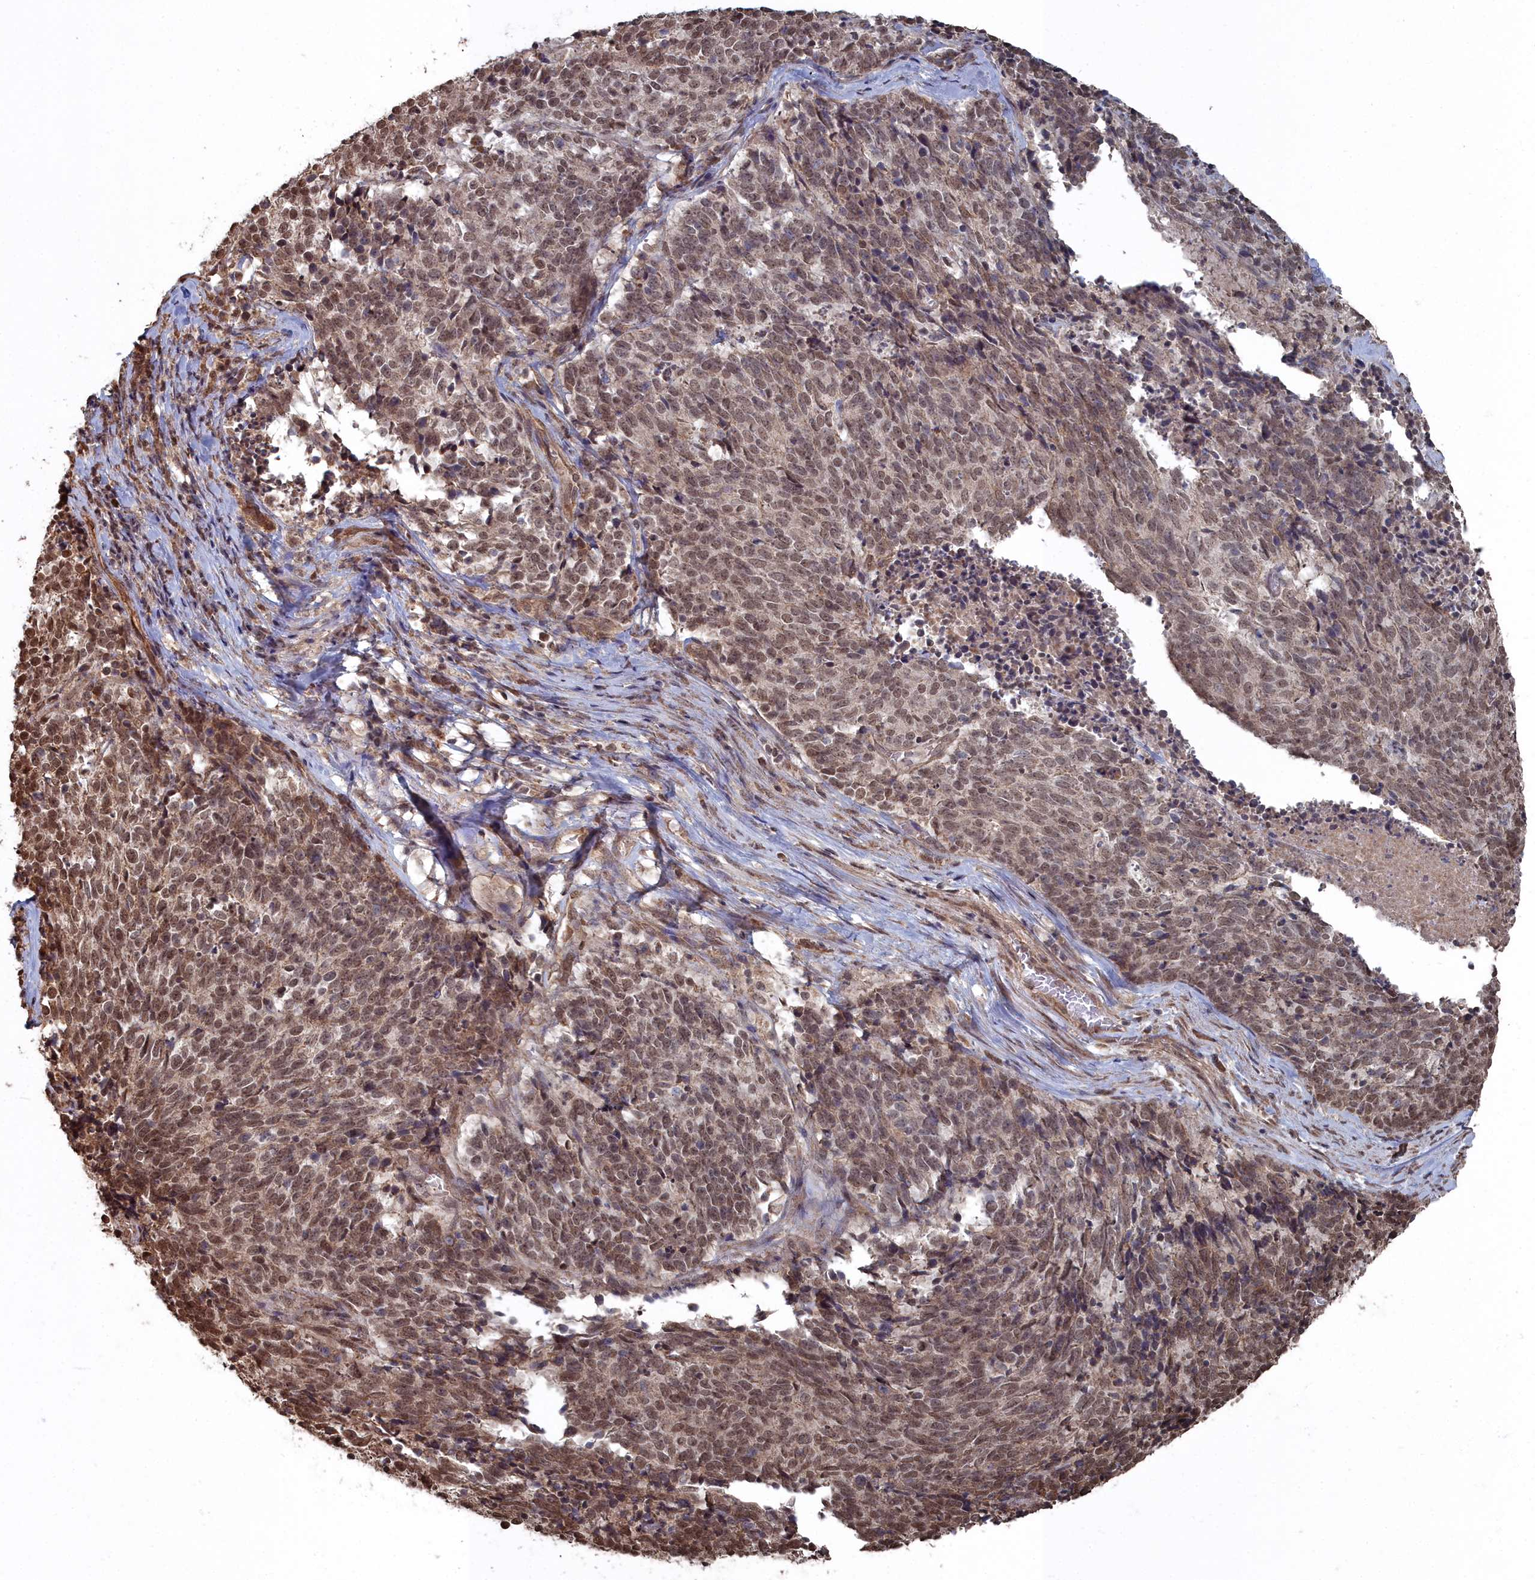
{"staining": {"intensity": "moderate", "quantity": ">75%", "location": "nuclear"}, "tissue": "cervical cancer", "cell_type": "Tumor cells", "image_type": "cancer", "snomed": [{"axis": "morphology", "description": "Squamous cell carcinoma, NOS"}, {"axis": "topography", "description": "Cervix"}], "caption": "Immunohistochemical staining of human cervical cancer (squamous cell carcinoma) demonstrates moderate nuclear protein staining in about >75% of tumor cells. Using DAB (3,3'-diaminobenzidine) (brown) and hematoxylin (blue) stains, captured at high magnification using brightfield microscopy.", "gene": "CCNP", "patient": {"sex": "female", "age": 29}}